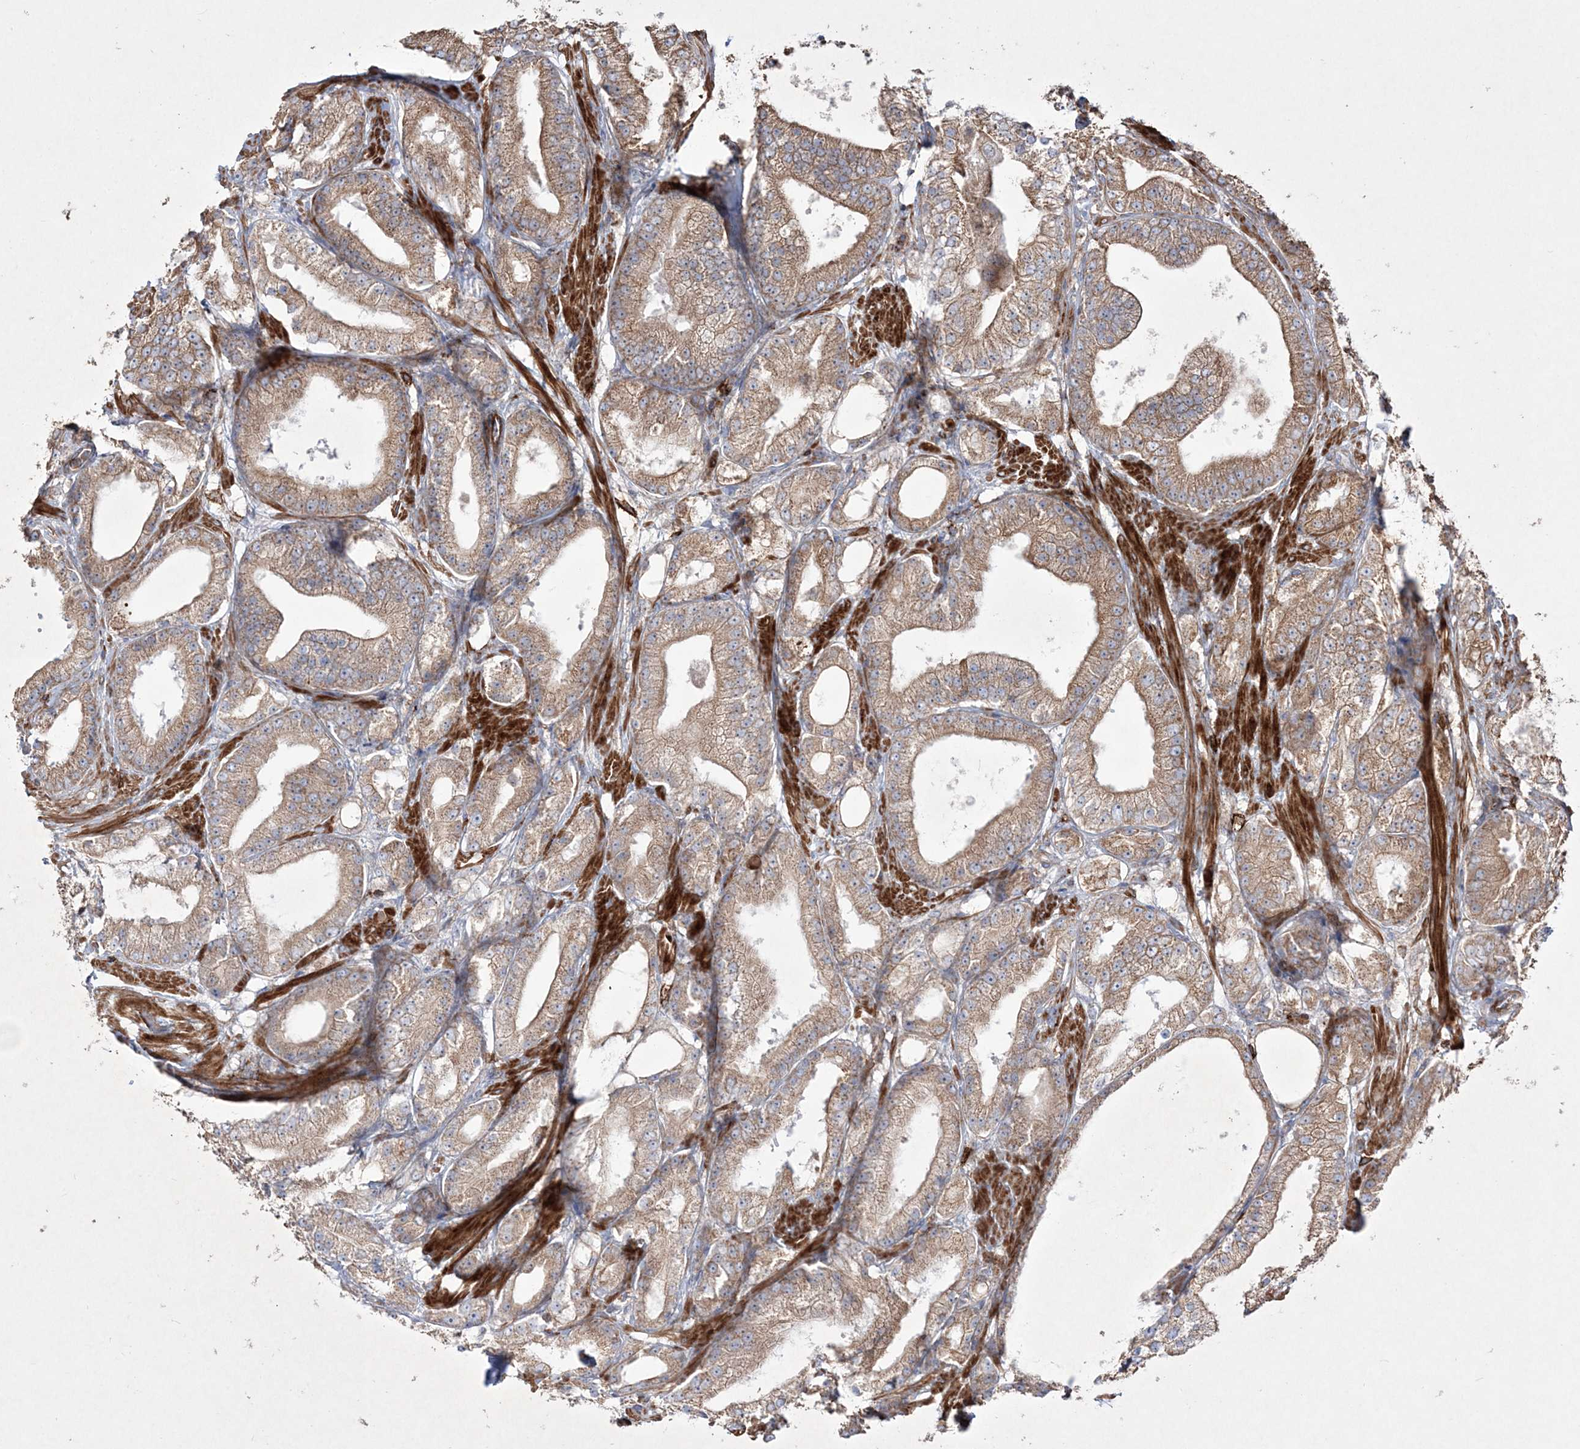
{"staining": {"intensity": "moderate", "quantity": ">75%", "location": "cytoplasmic/membranous"}, "tissue": "prostate cancer", "cell_type": "Tumor cells", "image_type": "cancer", "snomed": [{"axis": "morphology", "description": "Adenocarcinoma, Low grade"}, {"axis": "topography", "description": "Prostate"}], "caption": "Prostate cancer (low-grade adenocarcinoma) stained for a protein (brown) demonstrates moderate cytoplasmic/membranous positive positivity in approximately >75% of tumor cells.", "gene": "RICTOR", "patient": {"sex": "male", "age": 67}}